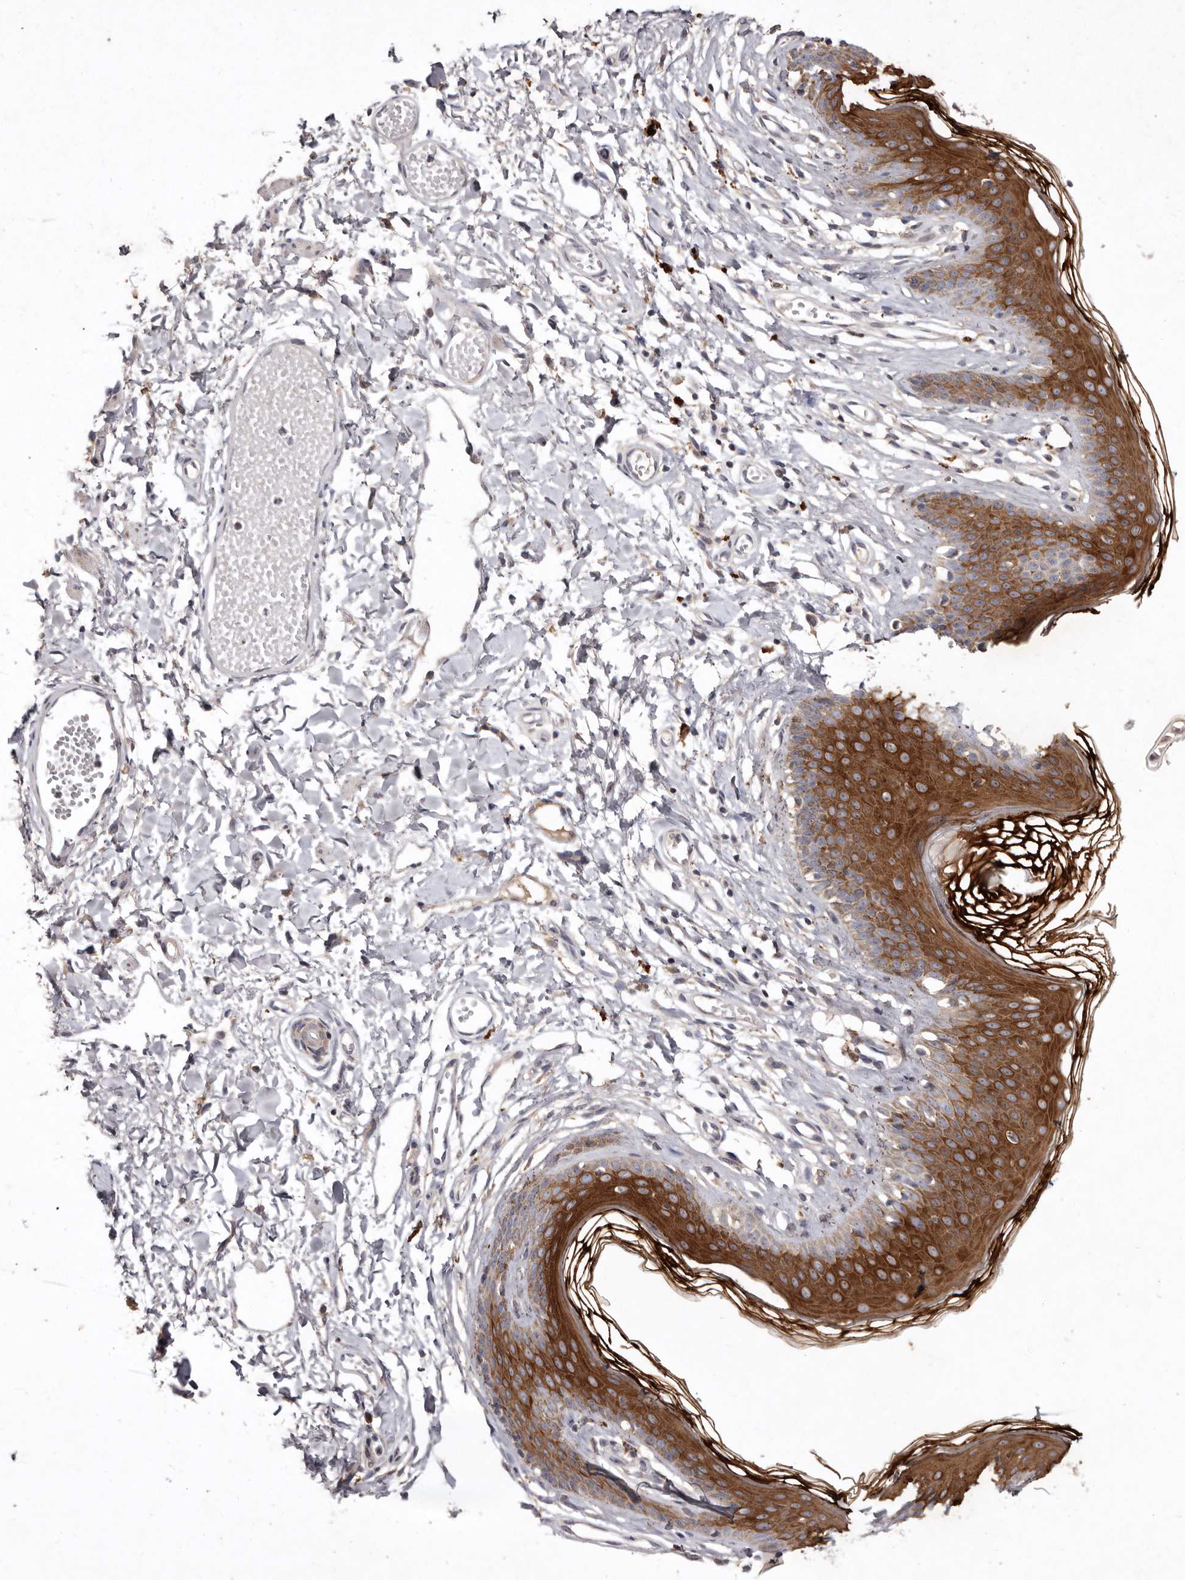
{"staining": {"intensity": "strong", "quantity": "25%-75%", "location": "cytoplasmic/membranous"}, "tissue": "skin", "cell_type": "Epidermal cells", "image_type": "normal", "snomed": [{"axis": "morphology", "description": "Normal tissue, NOS"}, {"axis": "morphology", "description": "Squamous cell carcinoma, NOS"}, {"axis": "topography", "description": "Vulva"}], "caption": "IHC of benign skin demonstrates high levels of strong cytoplasmic/membranous expression in approximately 25%-75% of epidermal cells. (Brightfield microscopy of DAB IHC at high magnification).", "gene": "FLAD1", "patient": {"sex": "female", "age": 85}}